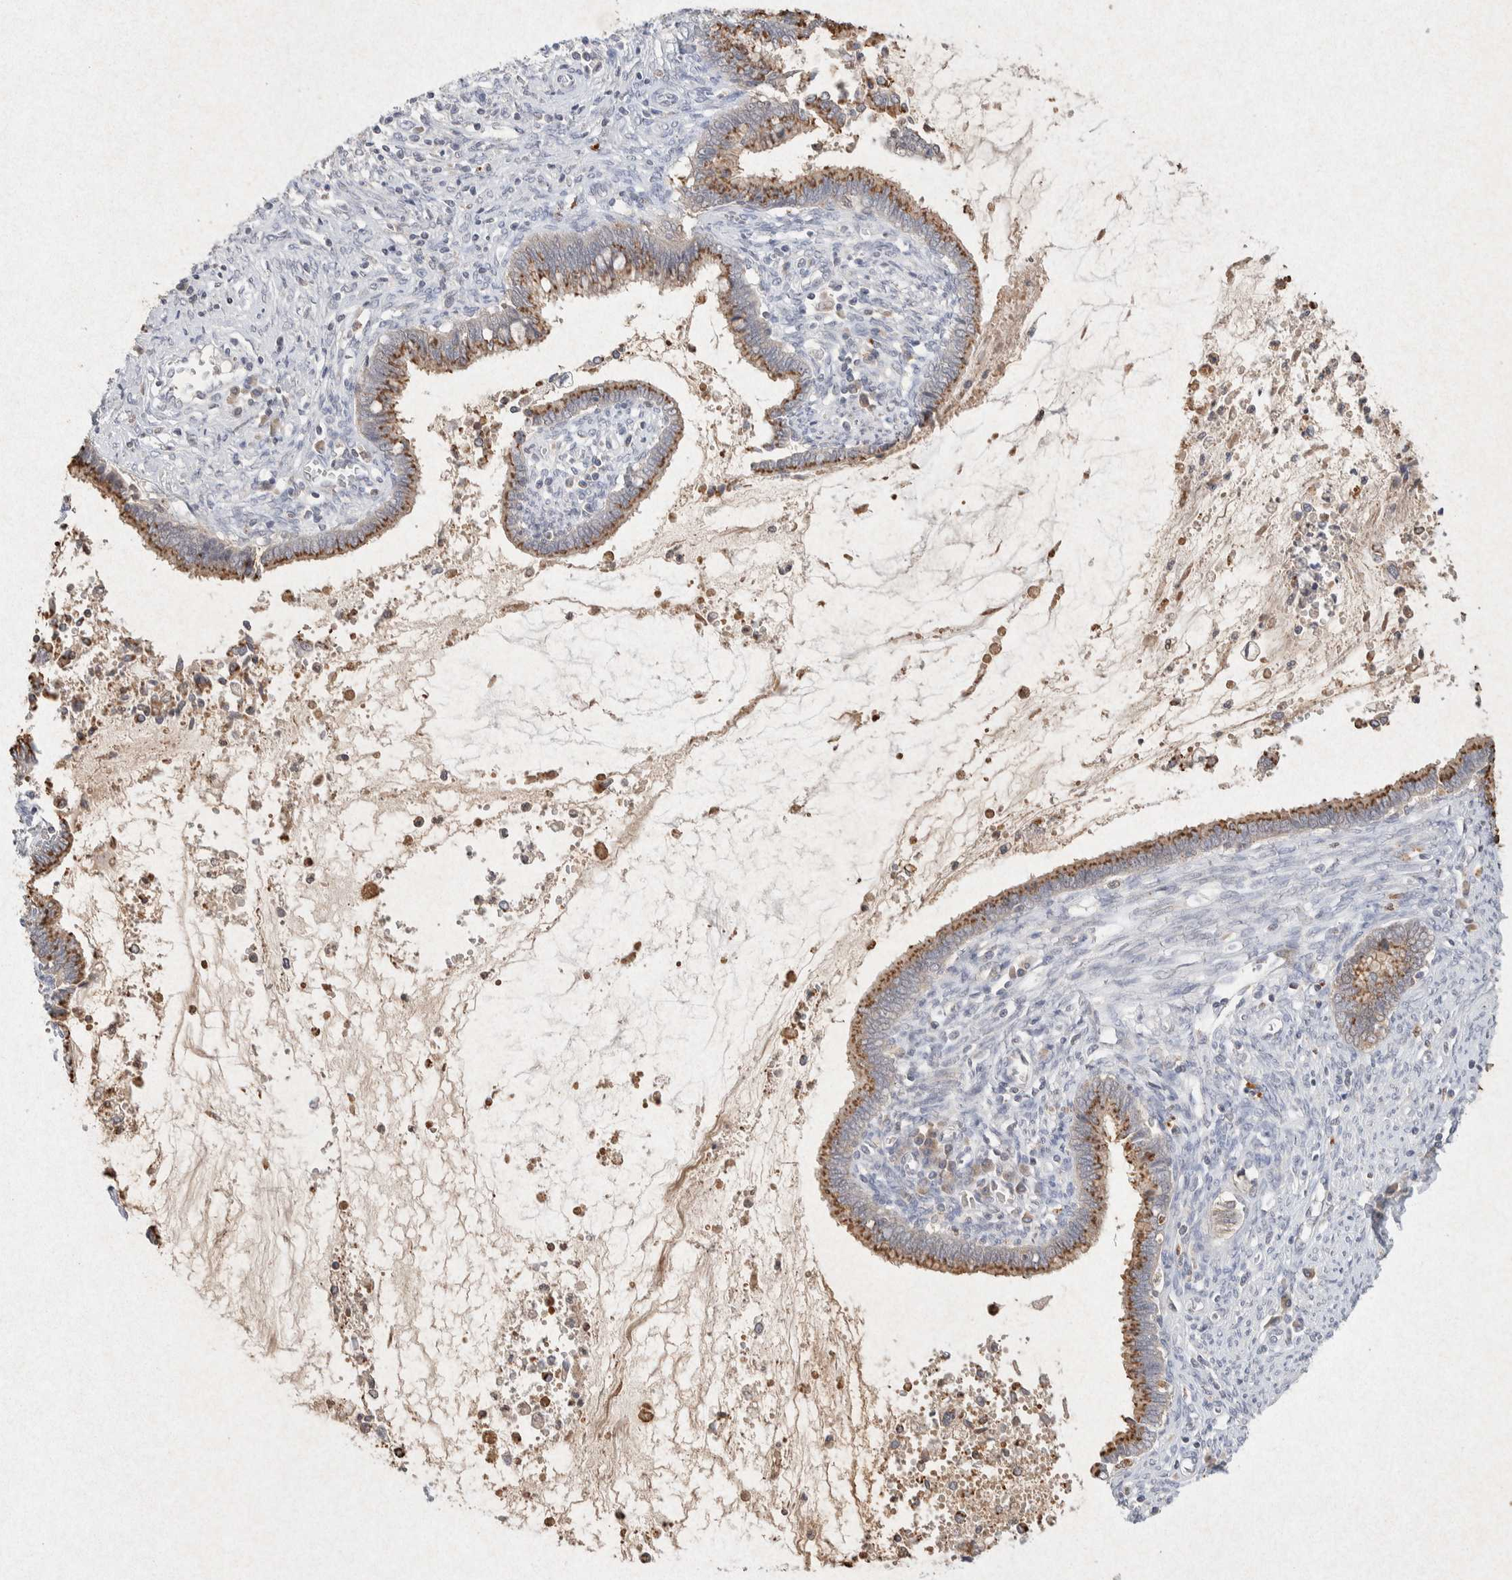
{"staining": {"intensity": "moderate", "quantity": ">75%", "location": "cytoplasmic/membranous"}, "tissue": "cervical cancer", "cell_type": "Tumor cells", "image_type": "cancer", "snomed": [{"axis": "morphology", "description": "Adenocarcinoma, NOS"}, {"axis": "topography", "description": "Cervix"}], "caption": "High-magnification brightfield microscopy of adenocarcinoma (cervical) stained with DAB (brown) and counterstained with hematoxylin (blue). tumor cells exhibit moderate cytoplasmic/membranous staining is present in approximately>75% of cells. The staining was performed using DAB (3,3'-diaminobenzidine), with brown indicating positive protein expression. Nuclei are stained blue with hematoxylin.", "gene": "GNAI1", "patient": {"sex": "female", "age": 44}}